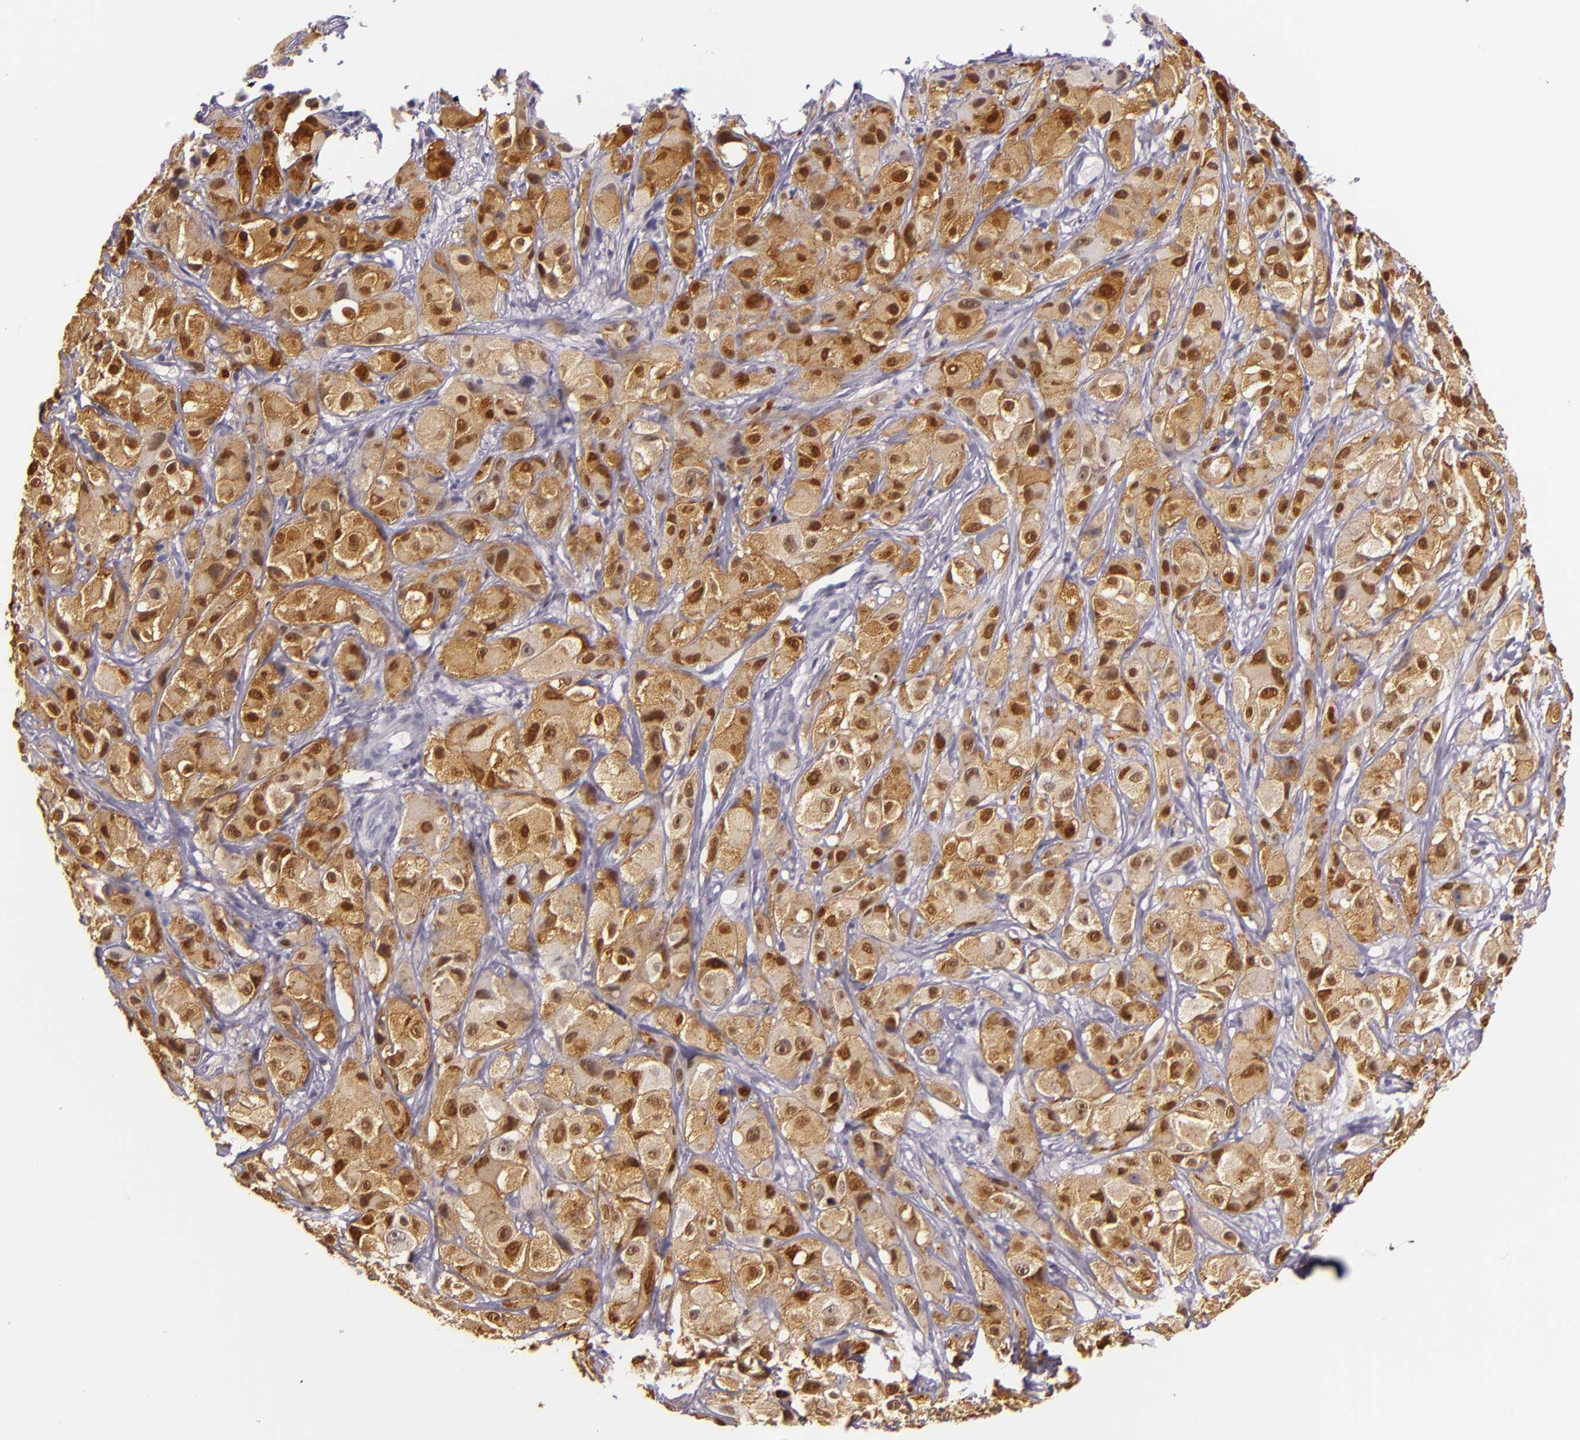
{"staining": {"intensity": "strong", "quantity": ">75%", "location": "cytoplasmic/membranous,nuclear"}, "tissue": "melanoma", "cell_type": "Tumor cells", "image_type": "cancer", "snomed": [{"axis": "morphology", "description": "Malignant melanoma, NOS"}, {"axis": "topography", "description": "Skin"}], "caption": "Strong cytoplasmic/membranous and nuclear protein positivity is seen in about >75% of tumor cells in melanoma. (Brightfield microscopy of DAB IHC at high magnification).", "gene": "MT1A", "patient": {"sex": "male", "age": 56}}